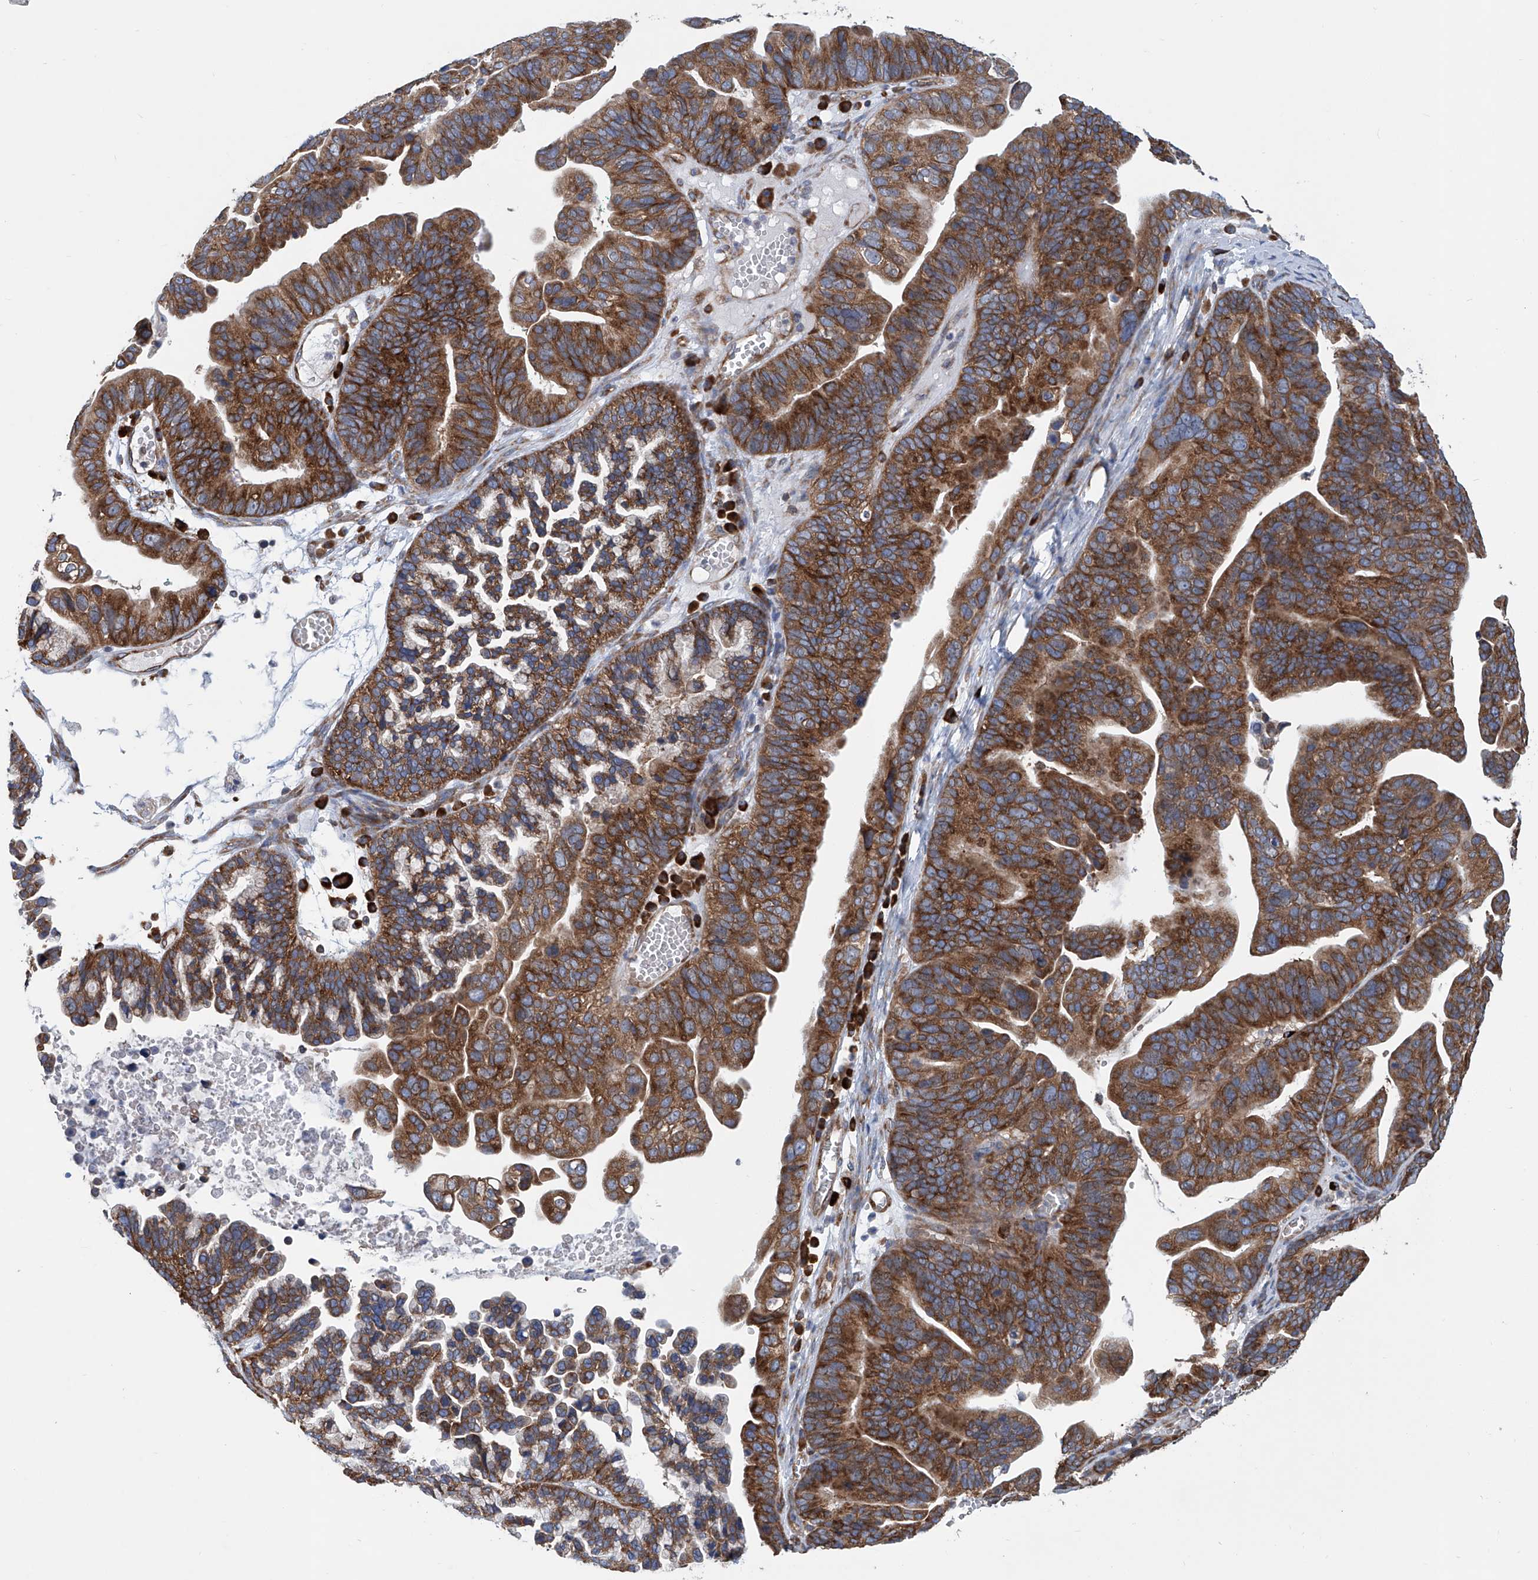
{"staining": {"intensity": "strong", "quantity": ">75%", "location": "cytoplasmic/membranous"}, "tissue": "ovarian cancer", "cell_type": "Tumor cells", "image_type": "cancer", "snomed": [{"axis": "morphology", "description": "Cystadenocarcinoma, serous, NOS"}, {"axis": "topography", "description": "Ovary"}], "caption": "Immunohistochemistry (IHC) image of human ovarian cancer stained for a protein (brown), which reveals high levels of strong cytoplasmic/membranous expression in approximately >75% of tumor cells.", "gene": "SENP2", "patient": {"sex": "female", "age": 56}}